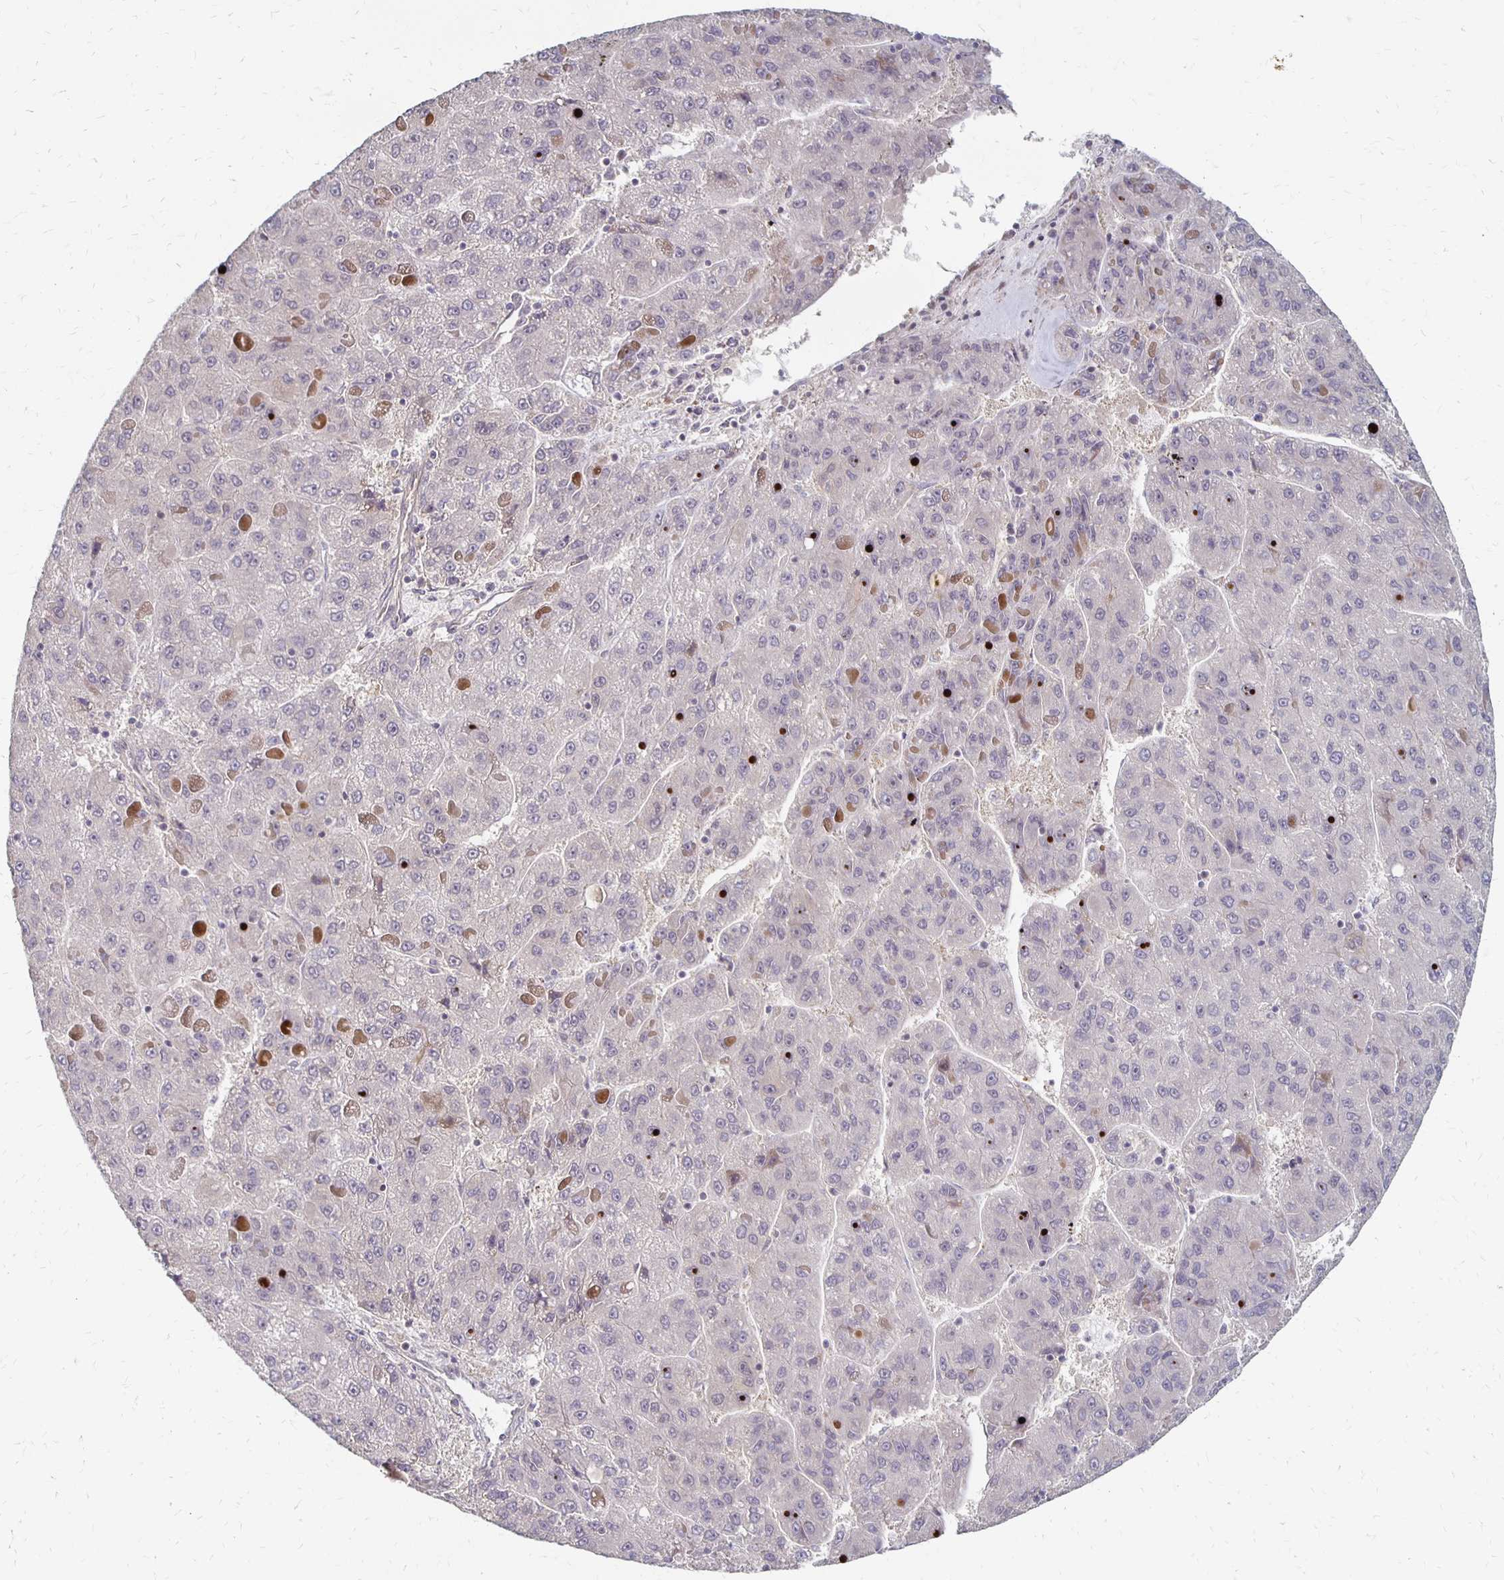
{"staining": {"intensity": "negative", "quantity": "none", "location": "none"}, "tissue": "liver cancer", "cell_type": "Tumor cells", "image_type": "cancer", "snomed": [{"axis": "morphology", "description": "Carcinoma, Hepatocellular, NOS"}, {"axis": "topography", "description": "Liver"}], "caption": "Tumor cells are negative for protein expression in human liver cancer.", "gene": "PRKCB", "patient": {"sex": "female", "age": 82}}